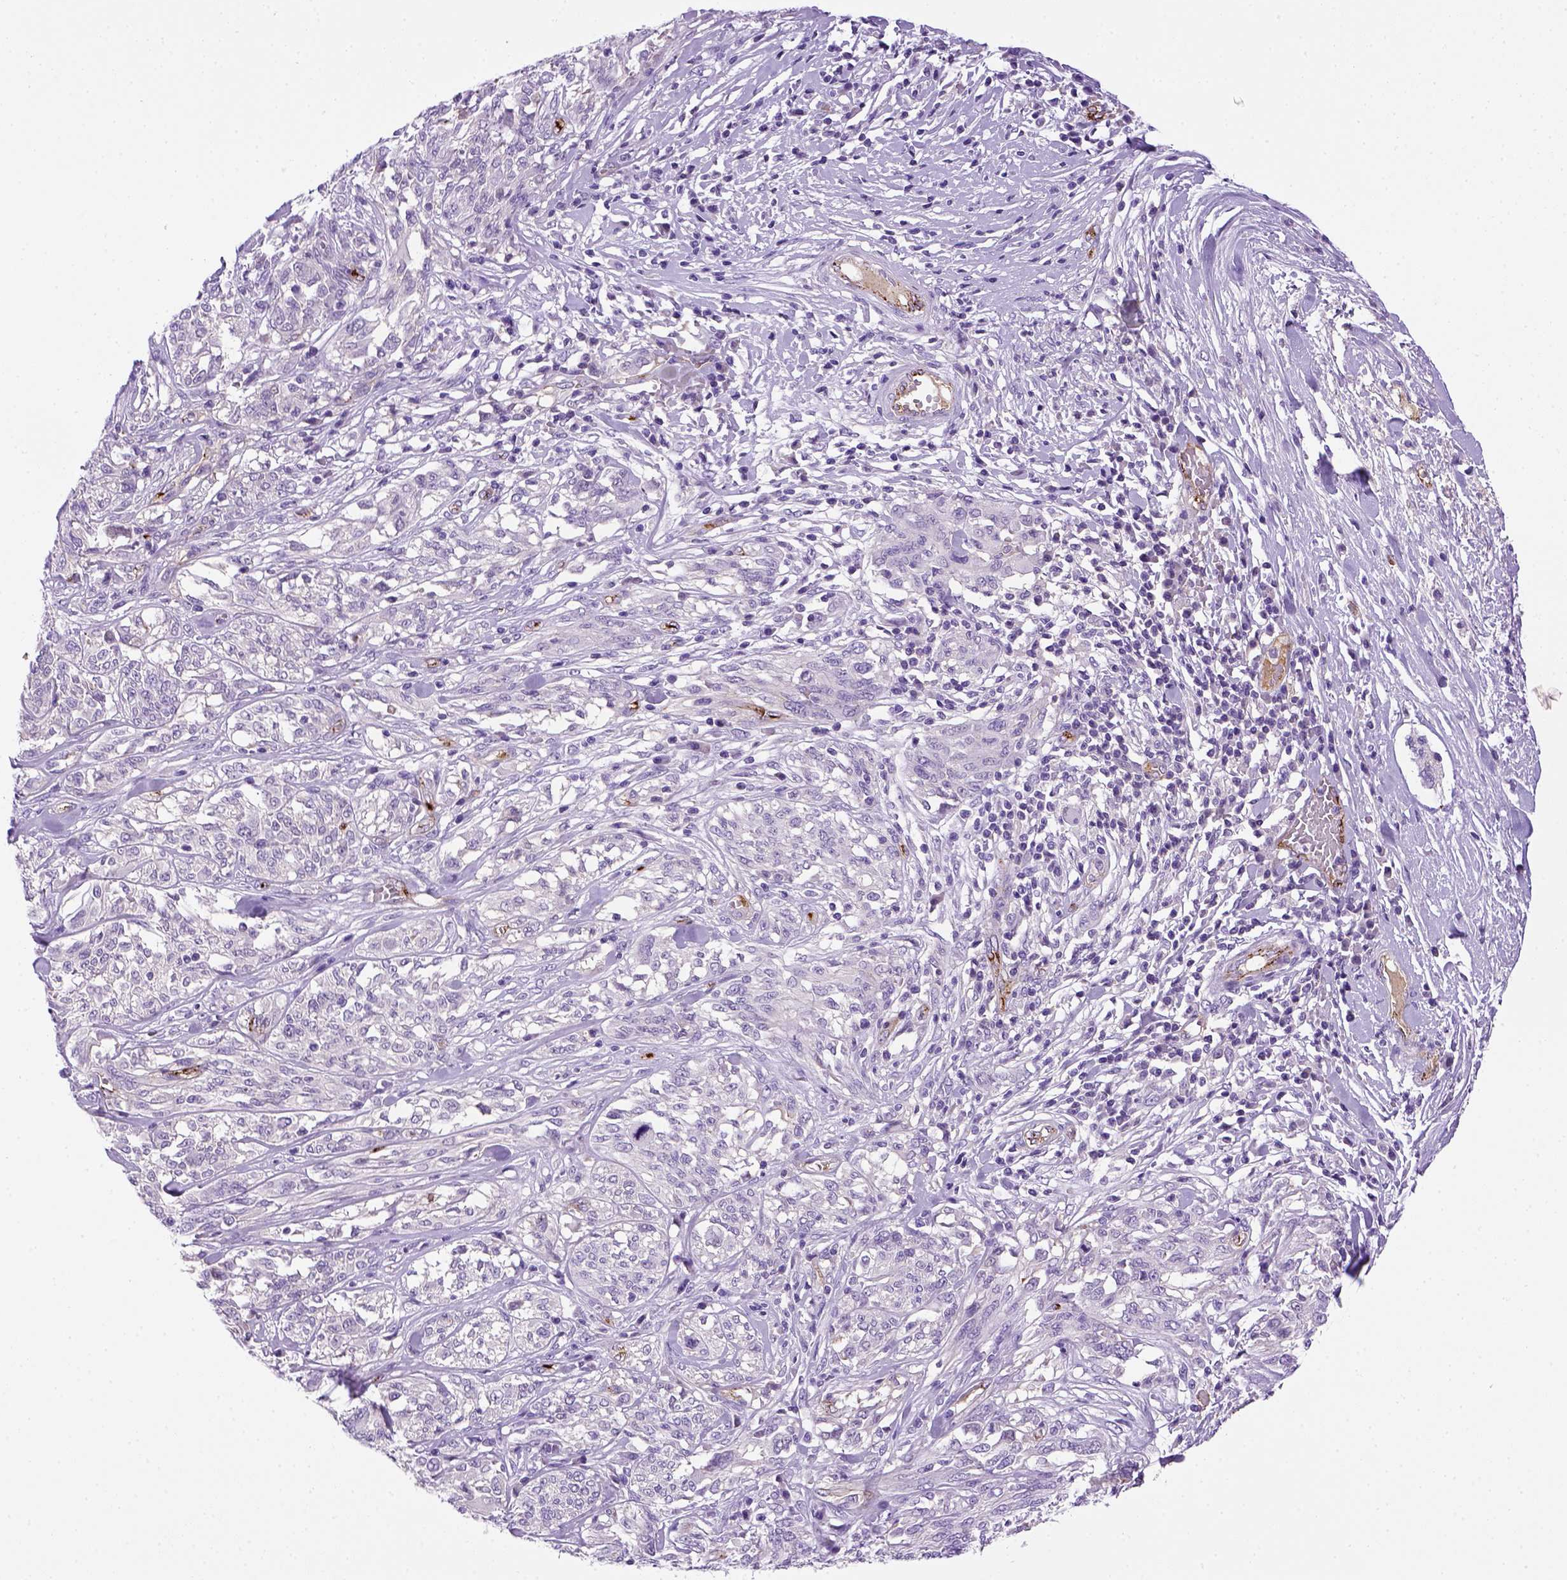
{"staining": {"intensity": "negative", "quantity": "none", "location": "none"}, "tissue": "melanoma", "cell_type": "Tumor cells", "image_type": "cancer", "snomed": [{"axis": "morphology", "description": "Malignant melanoma, NOS"}, {"axis": "topography", "description": "Skin"}], "caption": "DAB (3,3'-diaminobenzidine) immunohistochemical staining of malignant melanoma shows no significant staining in tumor cells.", "gene": "VWF", "patient": {"sex": "female", "age": 91}}